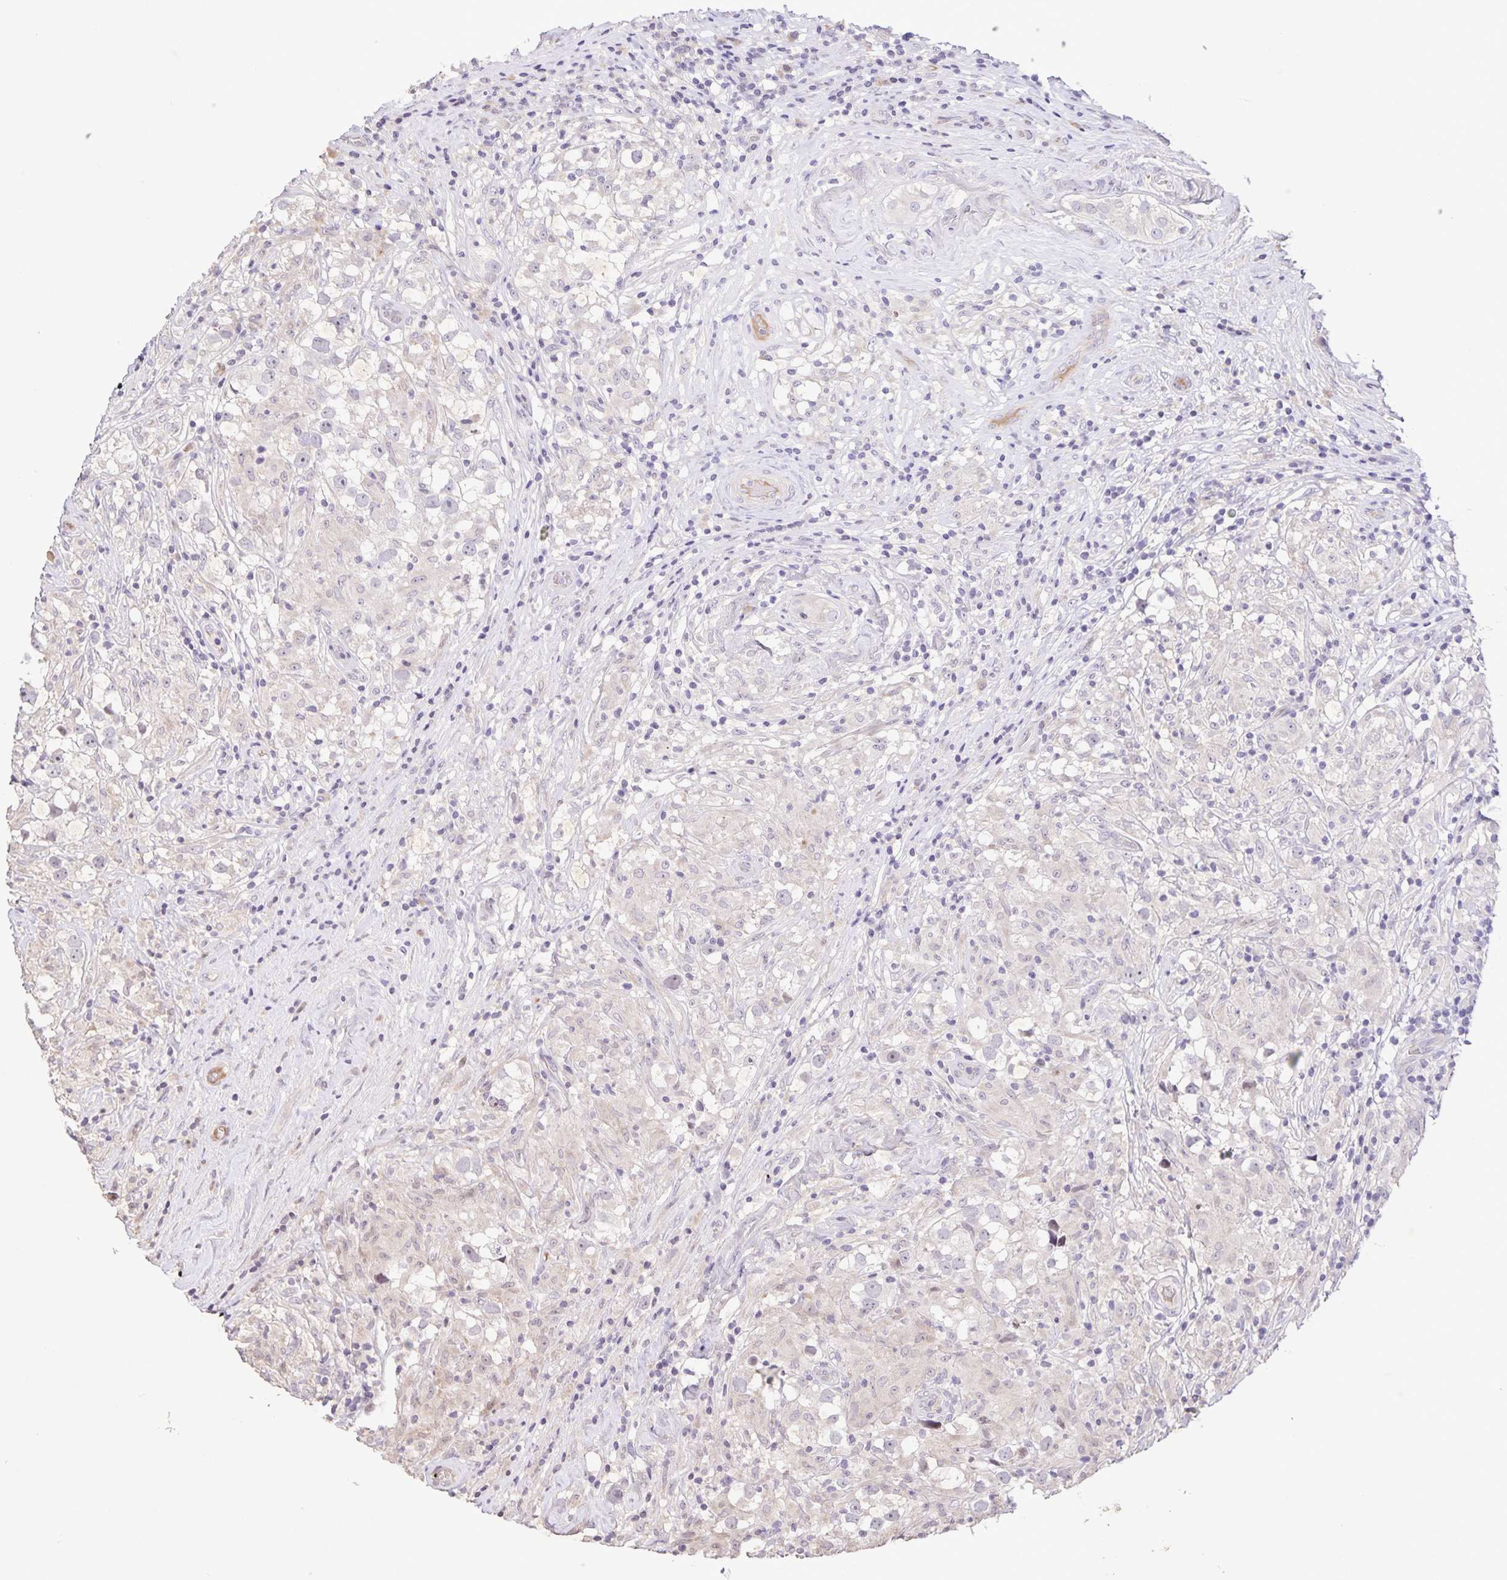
{"staining": {"intensity": "negative", "quantity": "none", "location": "none"}, "tissue": "testis cancer", "cell_type": "Tumor cells", "image_type": "cancer", "snomed": [{"axis": "morphology", "description": "Seminoma, NOS"}, {"axis": "topography", "description": "Testis"}], "caption": "High magnification brightfield microscopy of seminoma (testis) stained with DAB (brown) and counterstained with hematoxylin (blue): tumor cells show no significant staining.", "gene": "GDF2", "patient": {"sex": "male", "age": 46}}